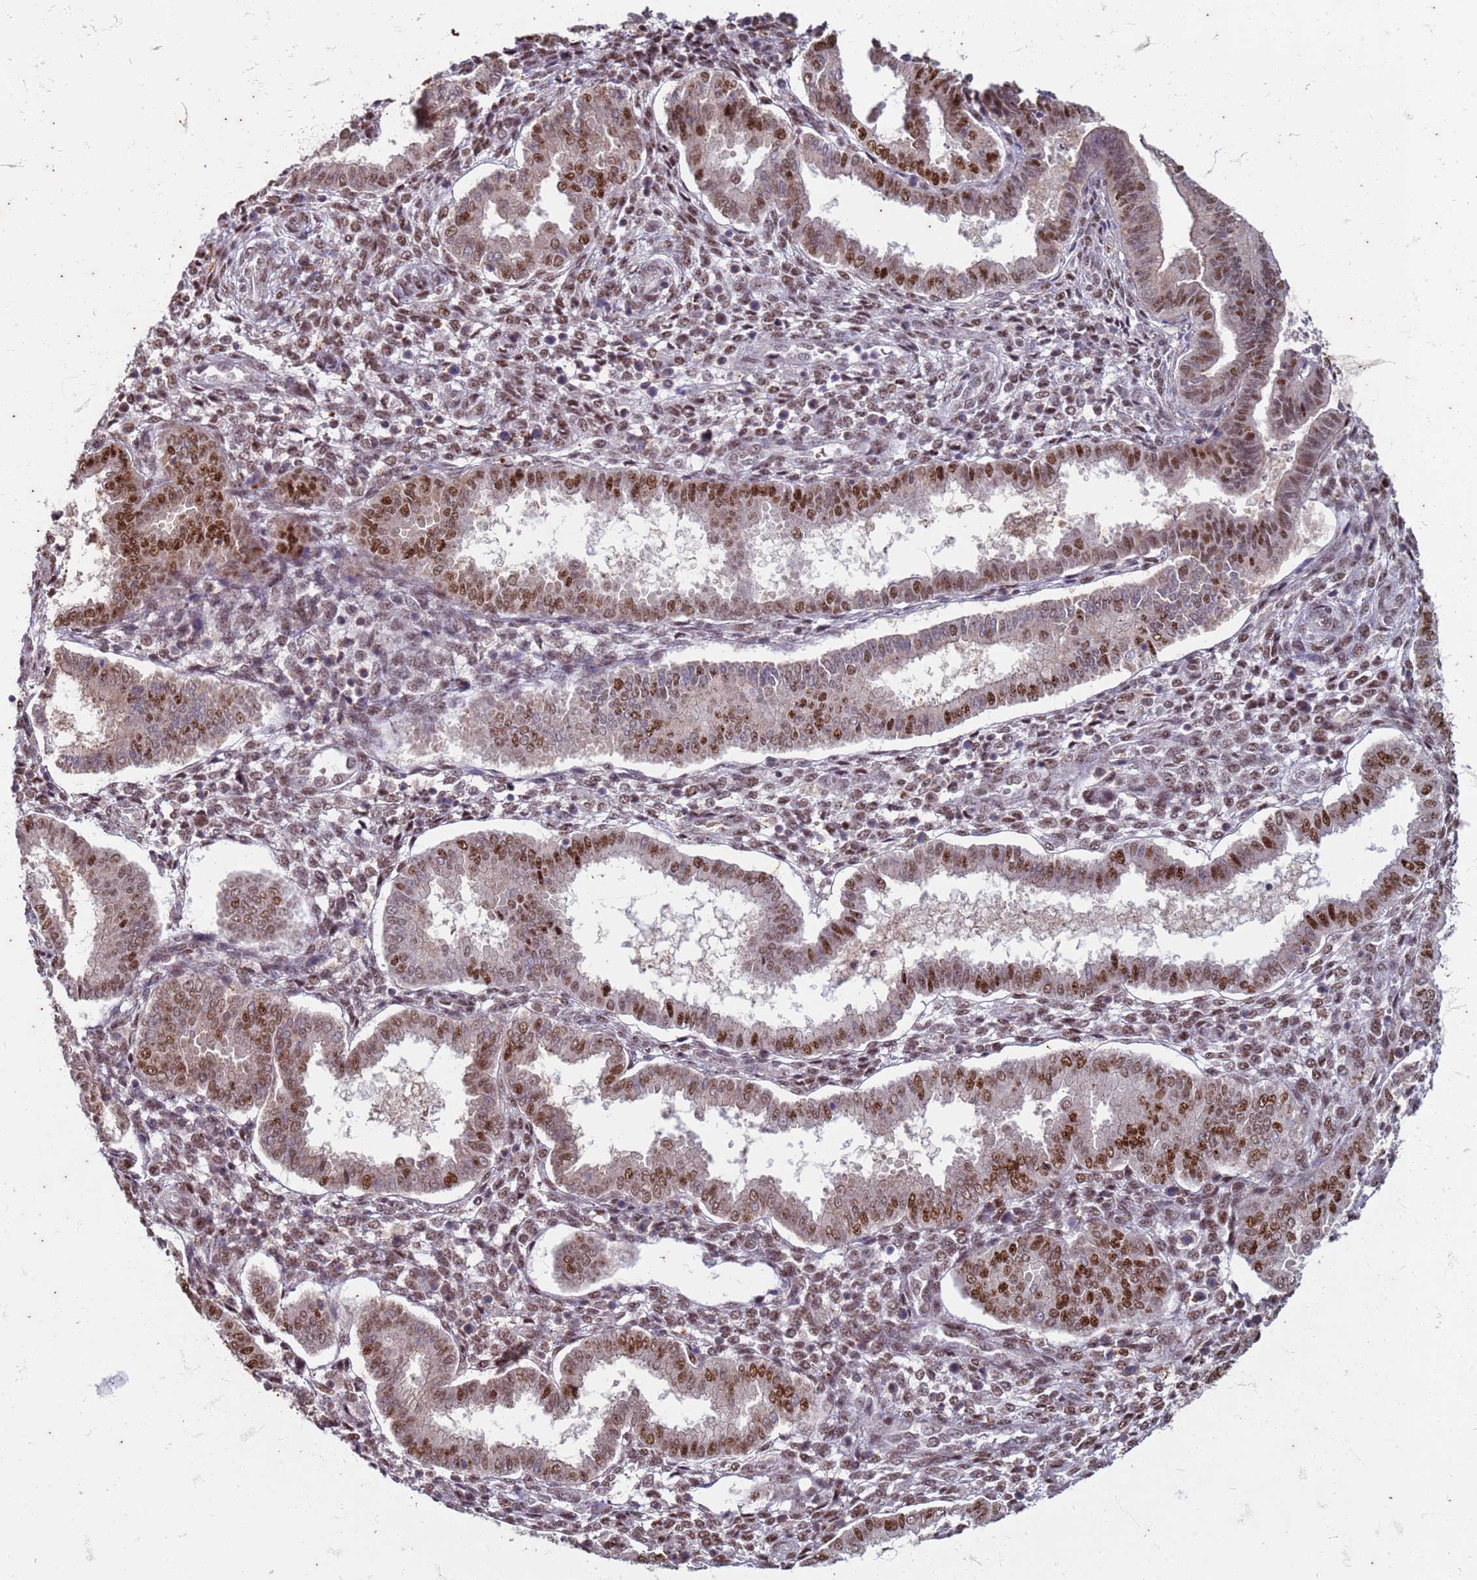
{"staining": {"intensity": "moderate", "quantity": "25%-75%", "location": "nuclear"}, "tissue": "endometrium", "cell_type": "Cells in endometrial stroma", "image_type": "normal", "snomed": [{"axis": "morphology", "description": "Normal tissue, NOS"}, {"axis": "topography", "description": "Endometrium"}], "caption": "Immunohistochemistry photomicrograph of unremarkable endometrium: endometrium stained using IHC shows medium levels of moderate protein expression localized specifically in the nuclear of cells in endometrial stroma, appearing as a nuclear brown color.", "gene": "TRMT6", "patient": {"sex": "female", "age": 24}}